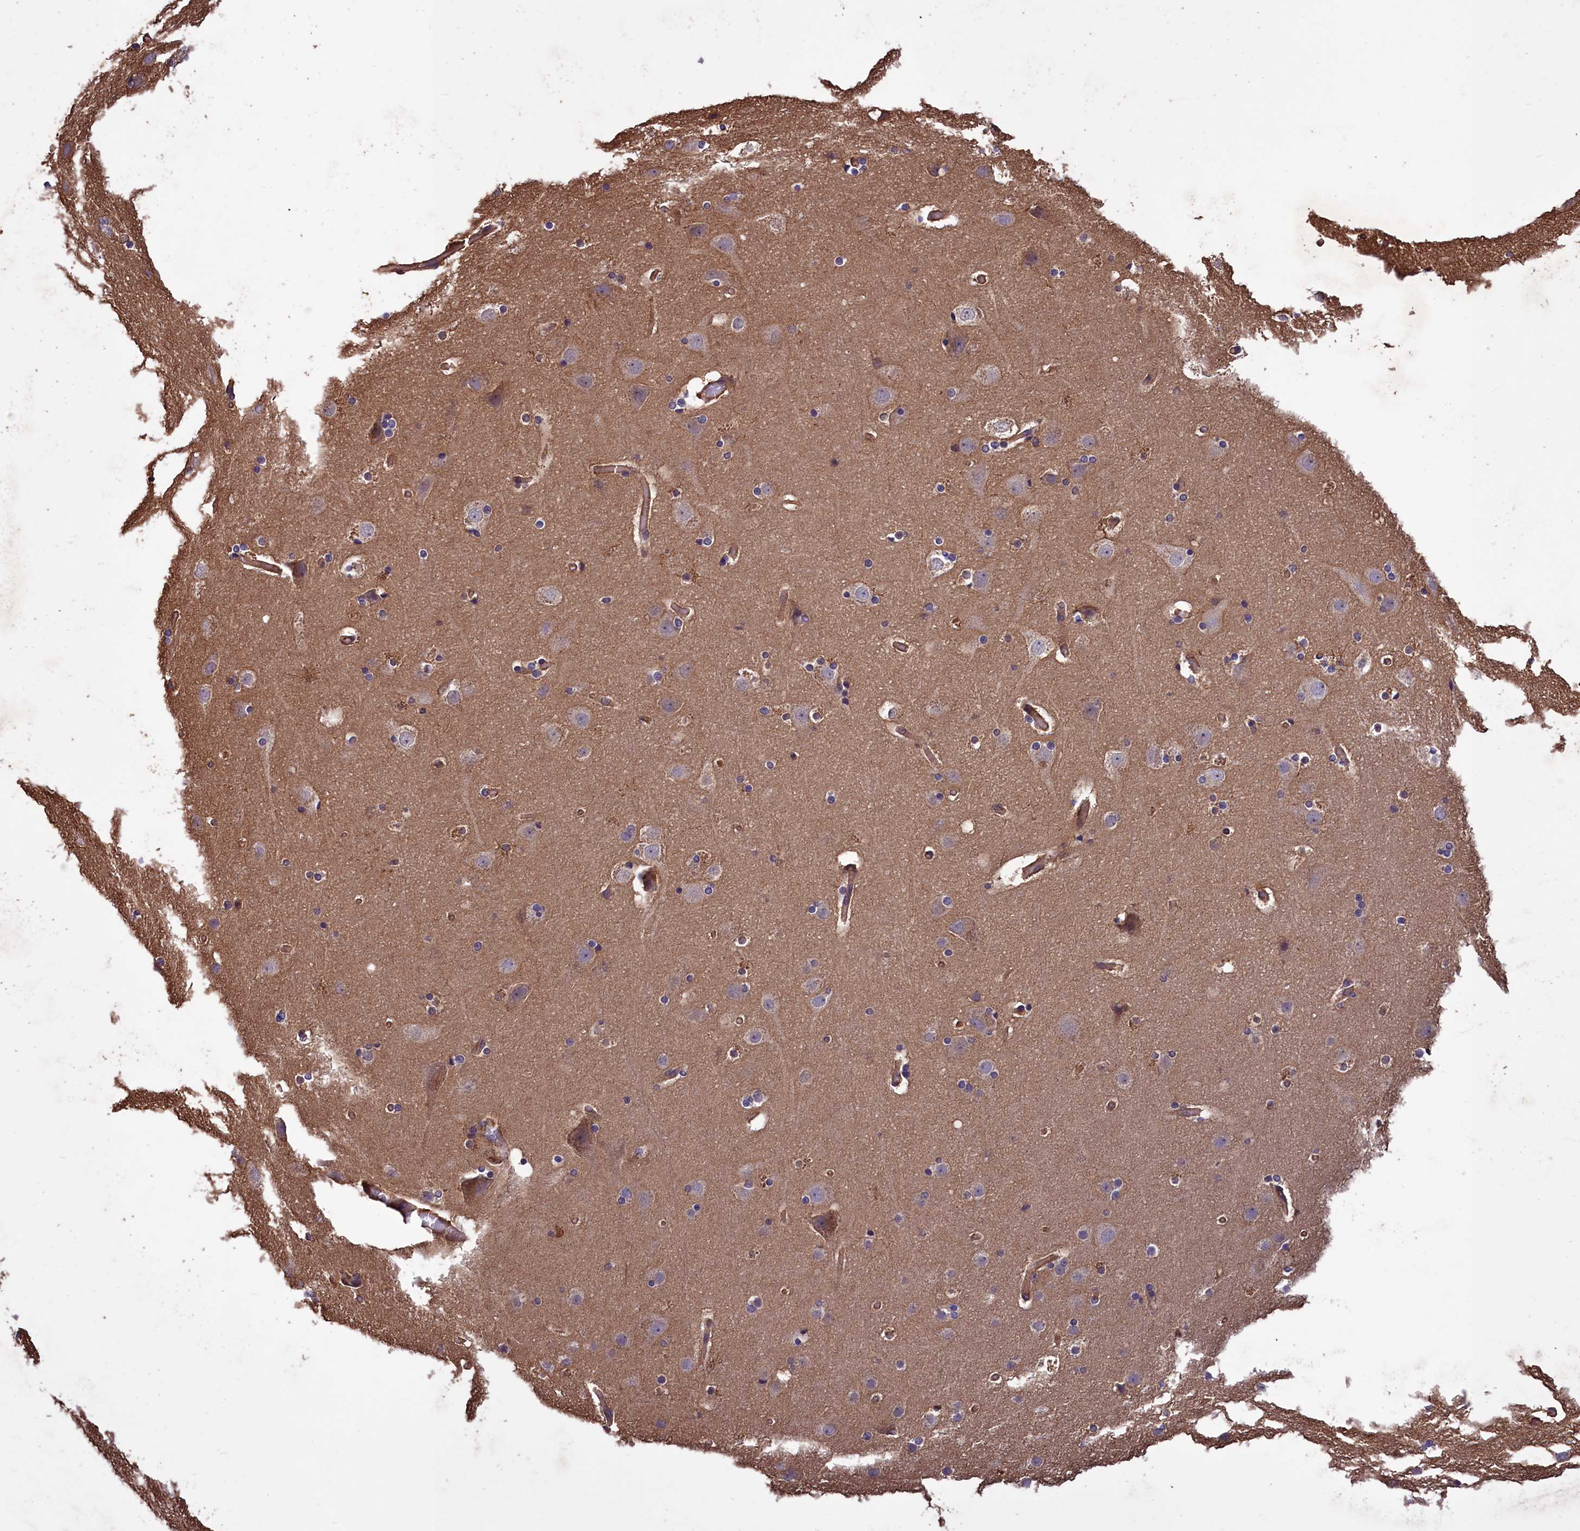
{"staining": {"intensity": "moderate", "quantity": "25%-75%", "location": "cytoplasmic/membranous"}, "tissue": "cerebral cortex", "cell_type": "Endothelial cells", "image_type": "normal", "snomed": [{"axis": "morphology", "description": "Normal tissue, NOS"}, {"axis": "topography", "description": "Cerebral cortex"}], "caption": "A histopathology image of human cerebral cortex stained for a protein exhibits moderate cytoplasmic/membranous brown staining in endothelial cells. The staining is performed using DAB brown chromogen to label protein expression. The nuclei are counter-stained blue using hematoxylin.", "gene": "DAPK3", "patient": {"sex": "male", "age": 57}}